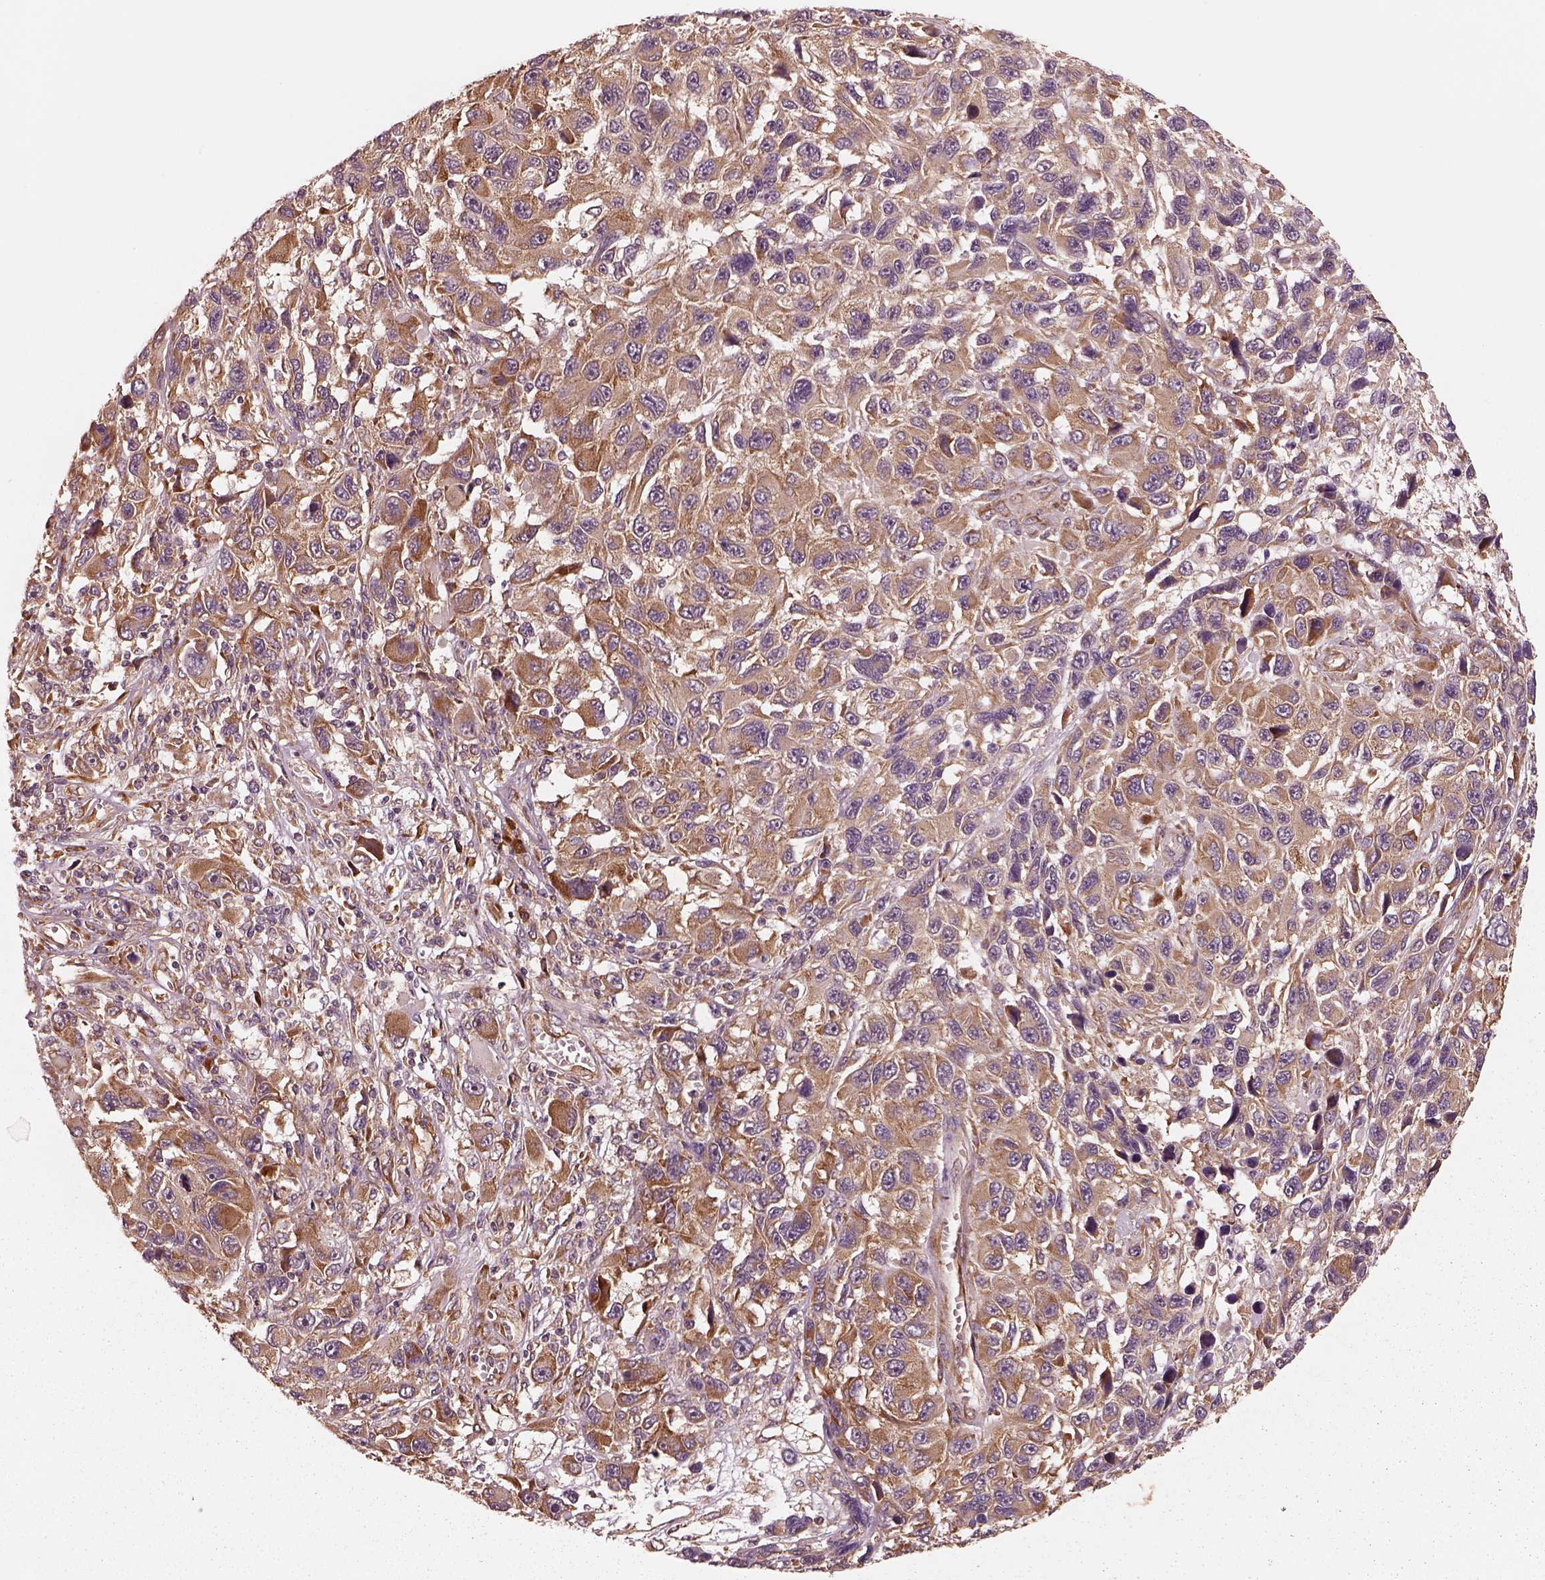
{"staining": {"intensity": "moderate", "quantity": ">75%", "location": "cytoplasmic/membranous"}, "tissue": "melanoma", "cell_type": "Tumor cells", "image_type": "cancer", "snomed": [{"axis": "morphology", "description": "Malignant melanoma, NOS"}, {"axis": "topography", "description": "Skin"}], "caption": "Immunohistochemical staining of melanoma displays moderate cytoplasmic/membranous protein positivity in approximately >75% of tumor cells. The staining is performed using DAB (3,3'-diaminobenzidine) brown chromogen to label protein expression. The nuclei are counter-stained blue using hematoxylin.", "gene": "RPS5", "patient": {"sex": "male", "age": 53}}